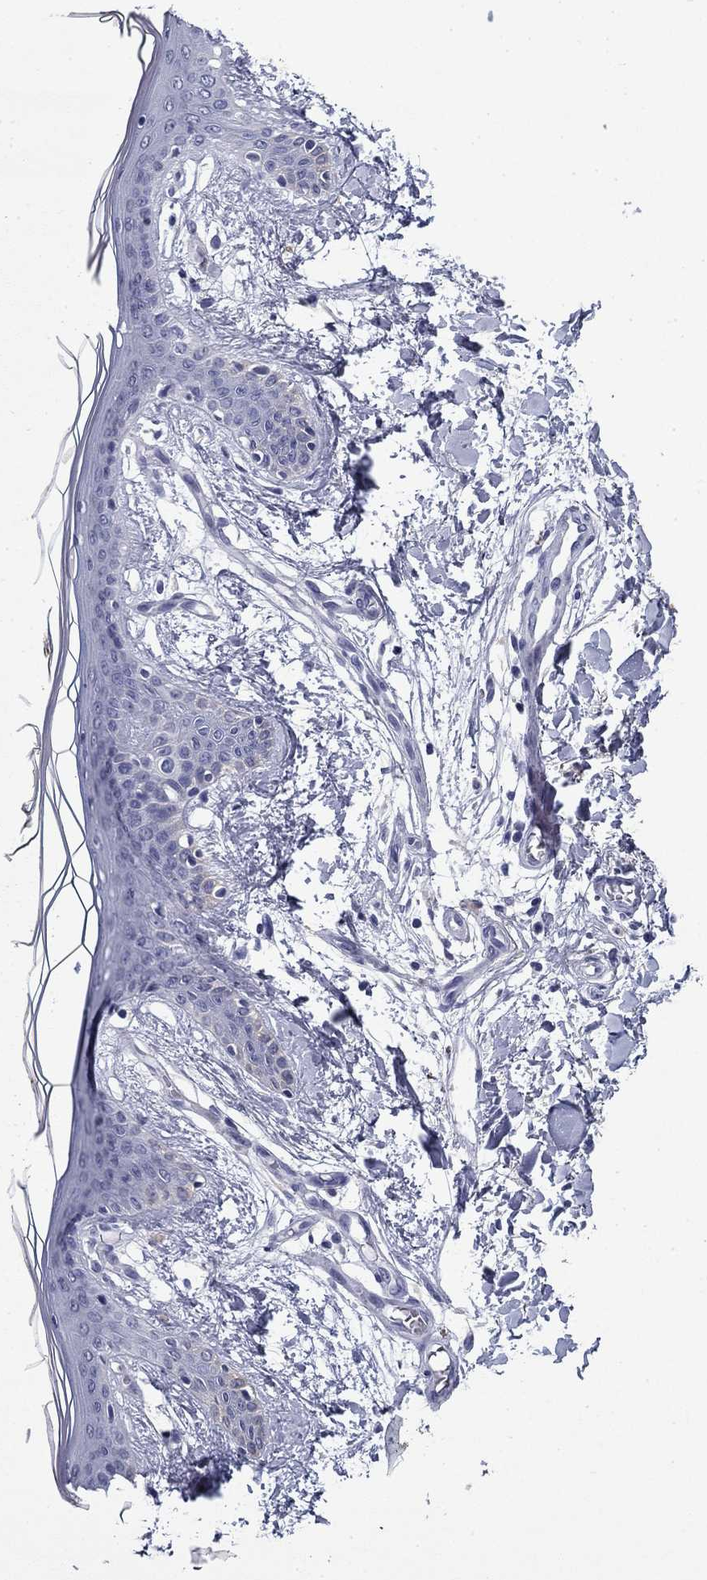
{"staining": {"intensity": "negative", "quantity": "none", "location": "none"}, "tissue": "skin", "cell_type": "Fibroblasts", "image_type": "normal", "snomed": [{"axis": "morphology", "description": "Normal tissue, NOS"}, {"axis": "topography", "description": "Skin"}], "caption": "Fibroblasts are negative for brown protein staining in unremarkable skin. (DAB immunohistochemistry visualized using brightfield microscopy, high magnification).", "gene": "BCL2L14", "patient": {"sex": "female", "age": 34}}